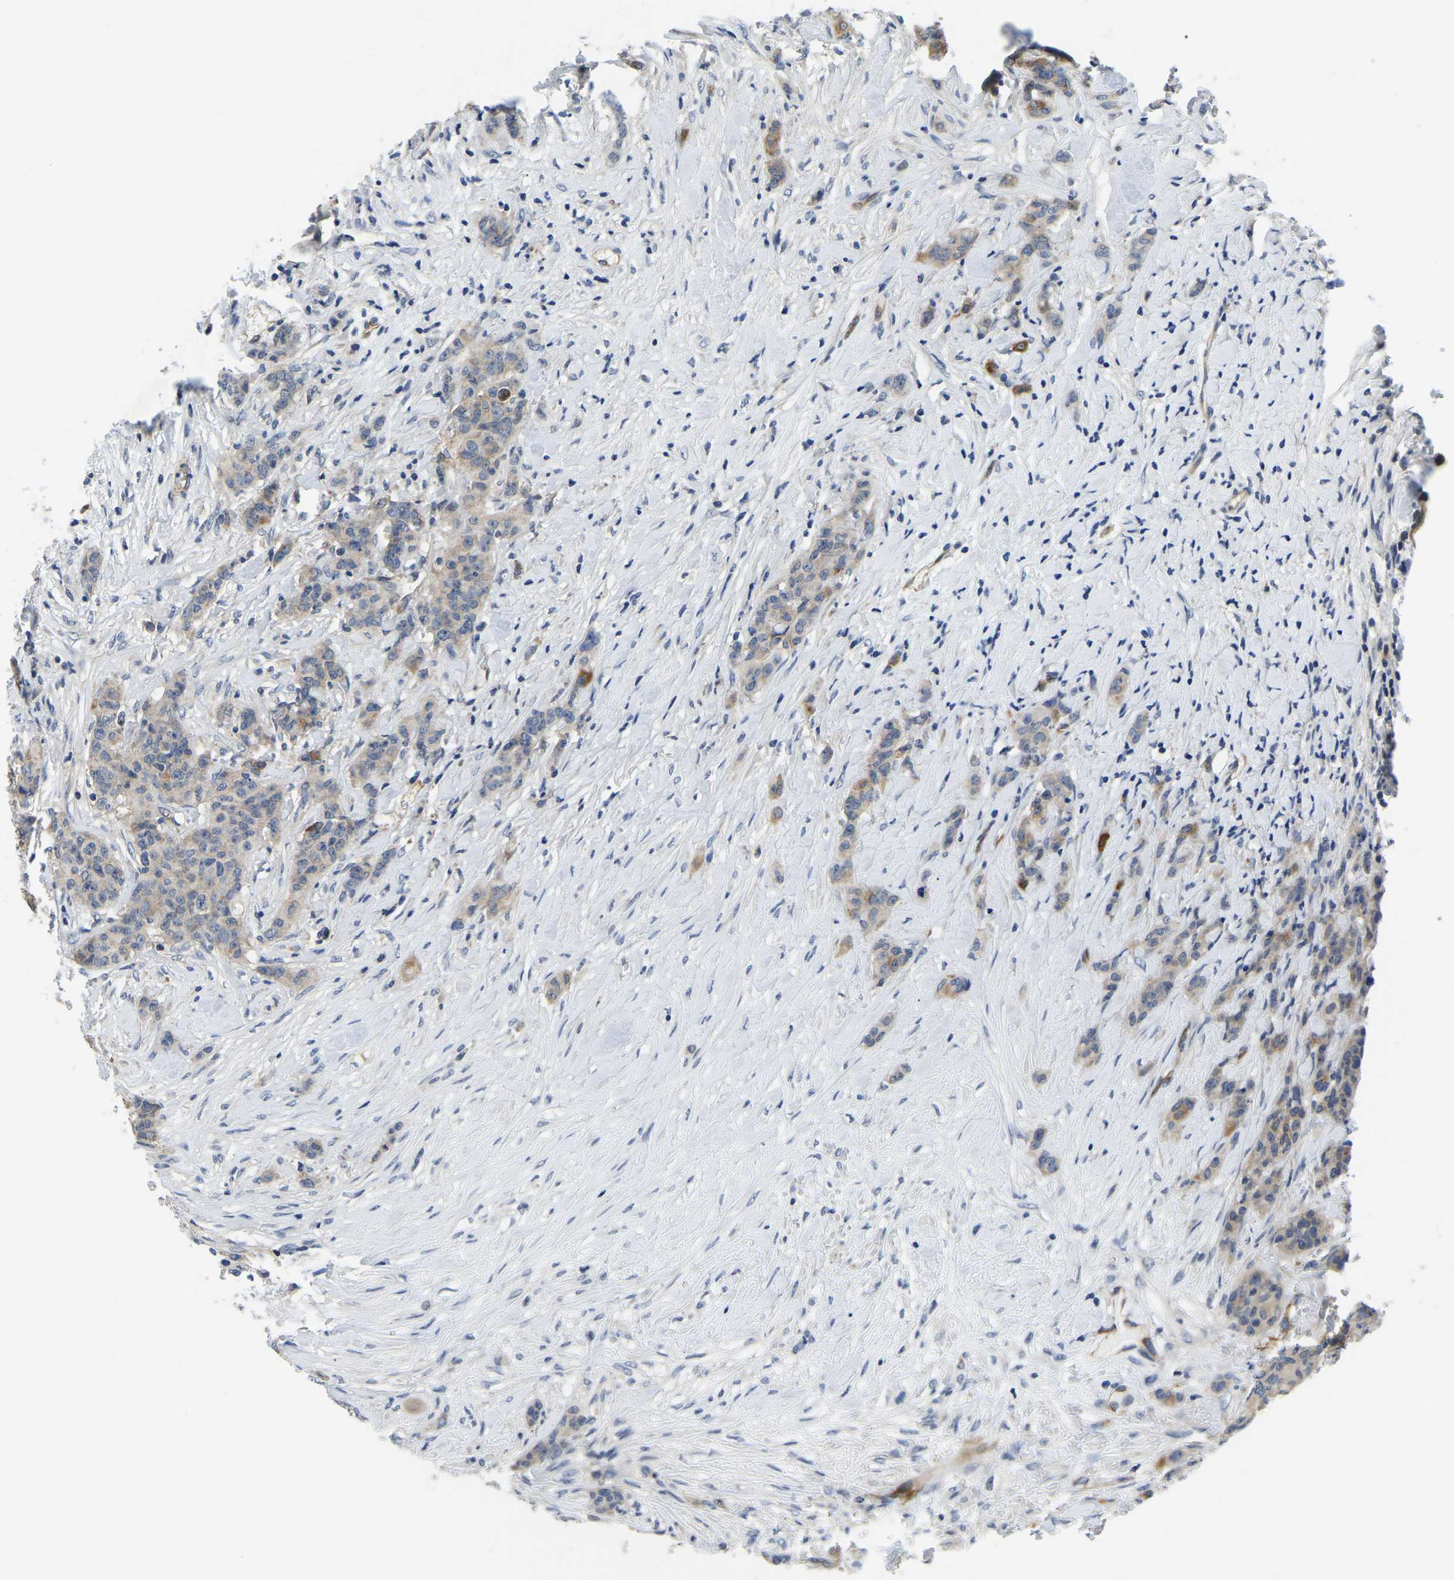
{"staining": {"intensity": "weak", "quantity": "25%-75%", "location": "cytoplasmic/membranous"}, "tissue": "breast cancer", "cell_type": "Tumor cells", "image_type": "cancer", "snomed": [{"axis": "morphology", "description": "Duct carcinoma"}, {"axis": "topography", "description": "Breast"}], "caption": "Protein staining of infiltrating ductal carcinoma (breast) tissue exhibits weak cytoplasmic/membranous expression in about 25%-75% of tumor cells.", "gene": "ITGA2", "patient": {"sex": "female", "age": 40}}